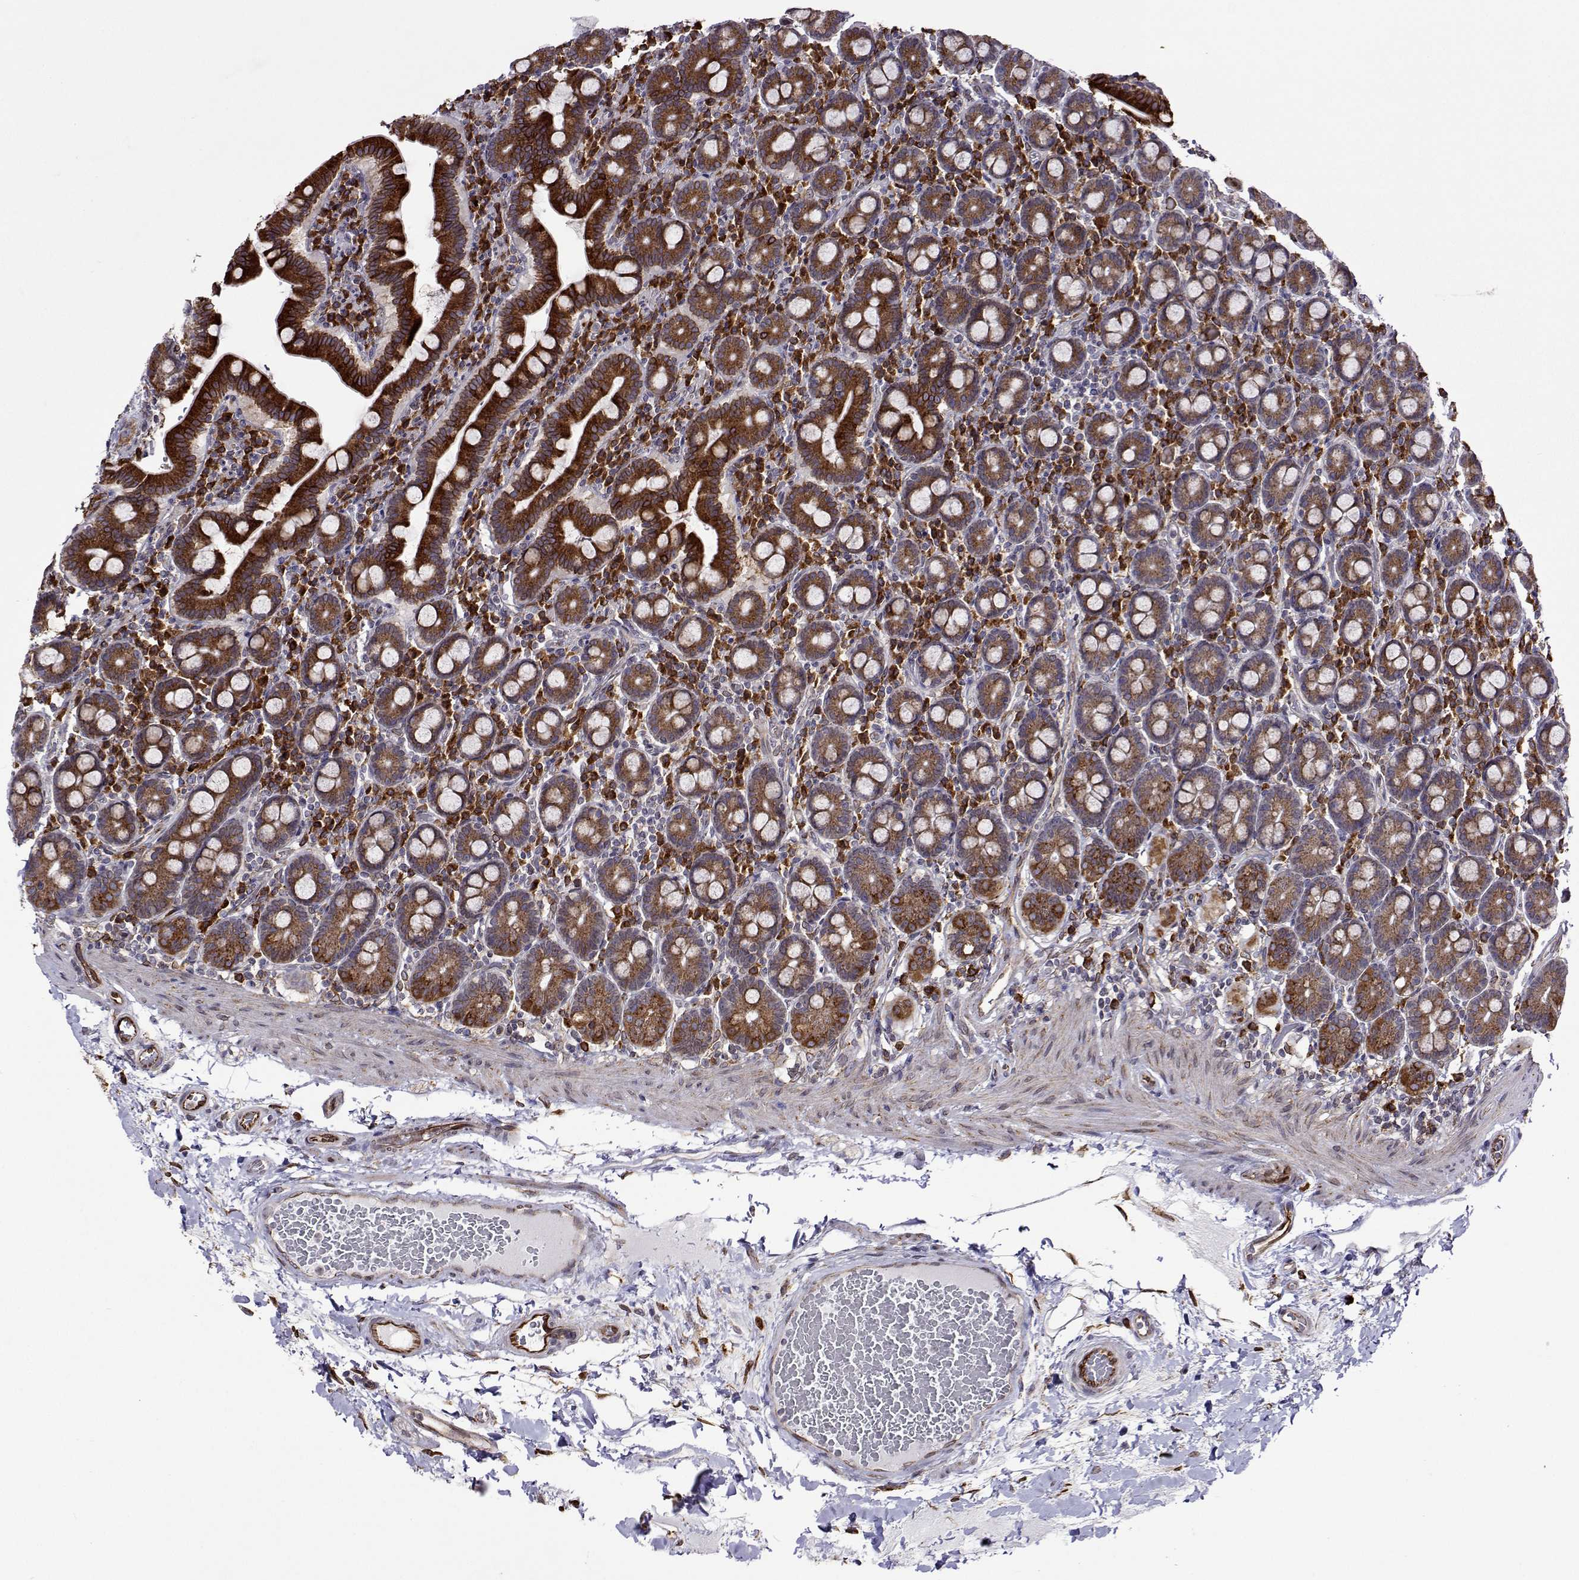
{"staining": {"intensity": "strong", "quantity": ">75%", "location": "cytoplasmic/membranous"}, "tissue": "small intestine", "cell_type": "Glandular cells", "image_type": "normal", "snomed": [{"axis": "morphology", "description": "Normal tissue, NOS"}, {"axis": "topography", "description": "Small intestine"}], "caption": "IHC histopathology image of benign human small intestine stained for a protein (brown), which shows high levels of strong cytoplasmic/membranous positivity in about >75% of glandular cells.", "gene": "PGRMC2", "patient": {"sex": "male", "age": 26}}